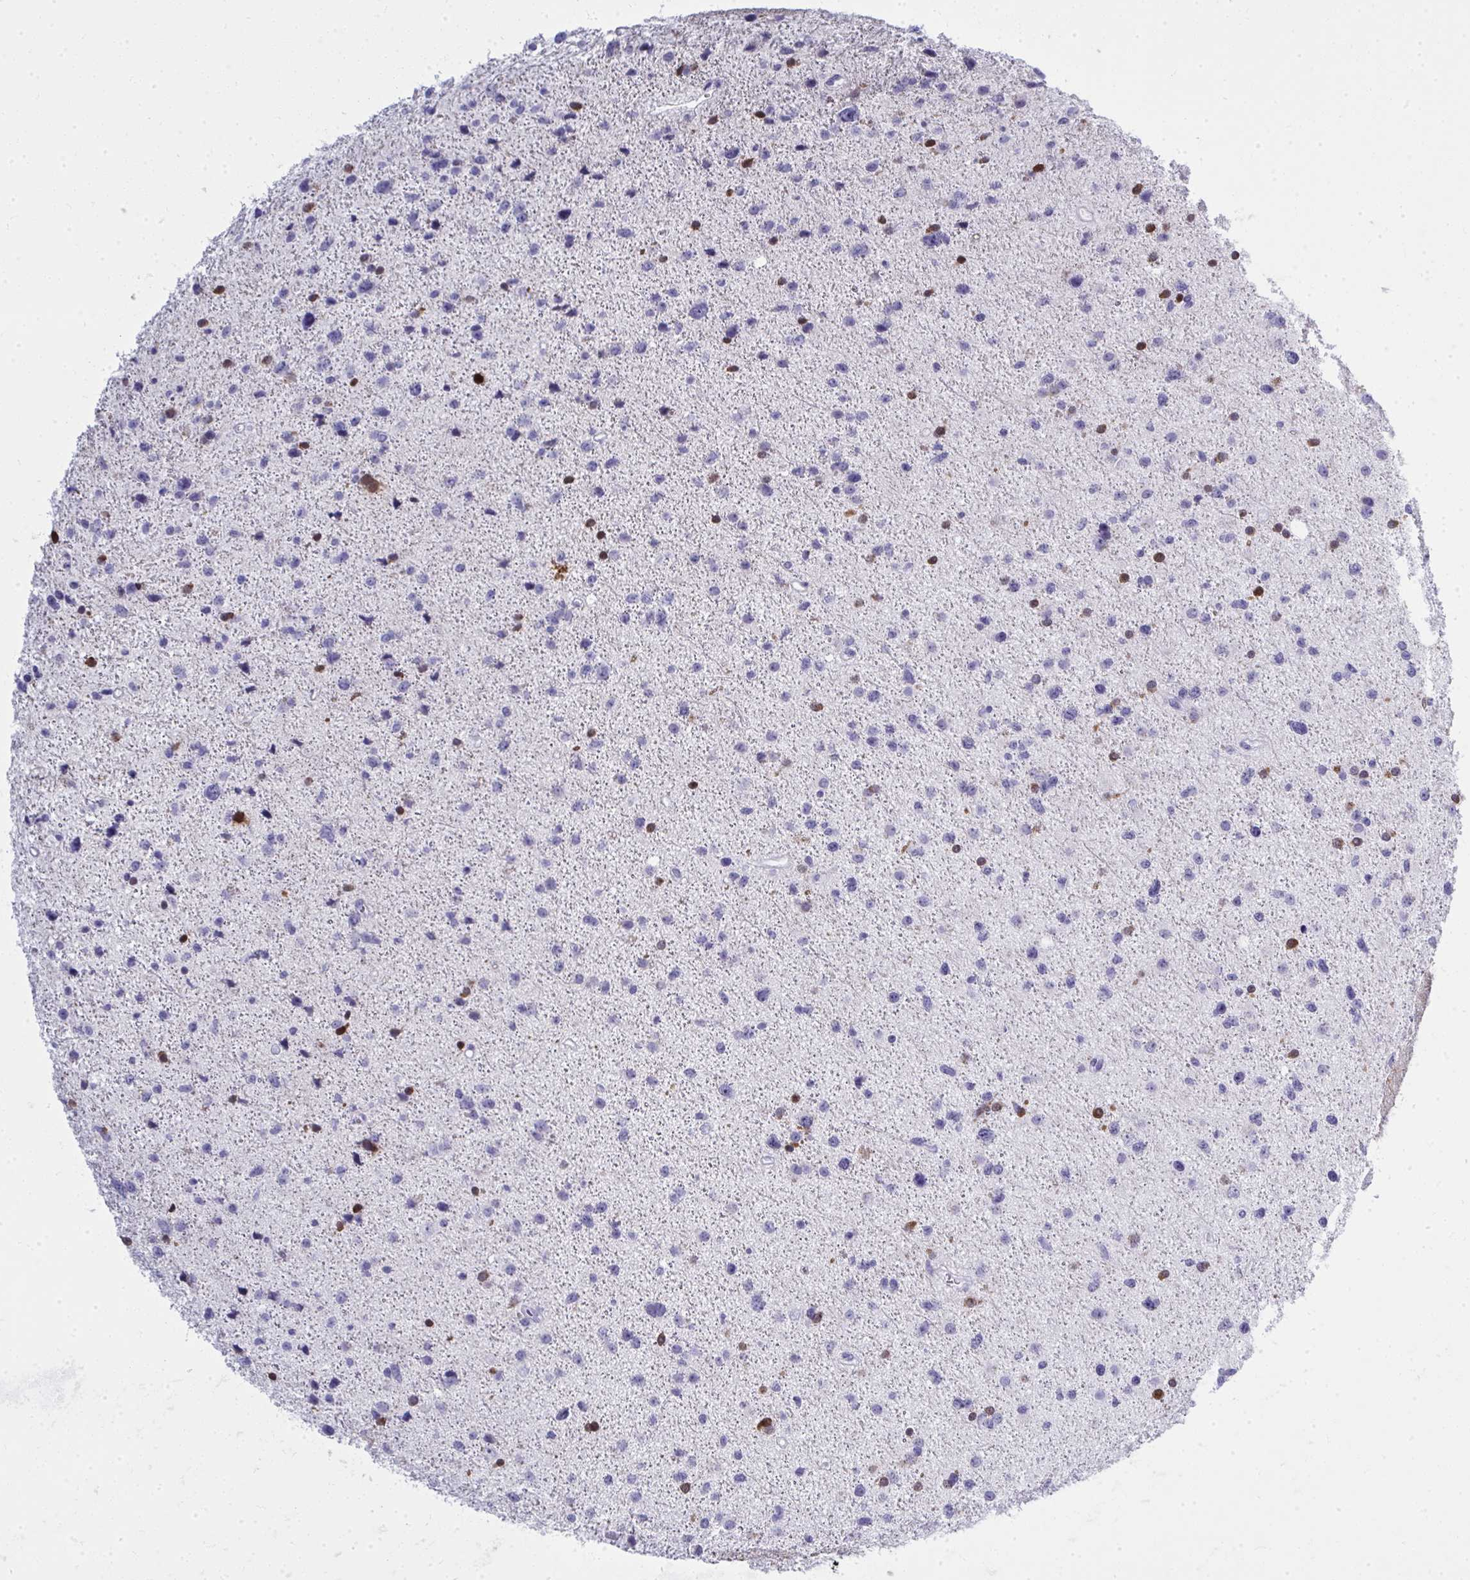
{"staining": {"intensity": "negative", "quantity": "none", "location": "none"}, "tissue": "glioma", "cell_type": "Tumor cells", "image_type": "cancer", "snomed": [{"axis": "morphology", "description": "Glioma, malignant, Low grade"}, {"axis": "topography", "description": "Brain"}], "caption": "This is an immunohistochemistry (IHC) micrograph of human glioma. There is no positivity in tumor cells.", "gene": "QDPR", "patient": {"sex": "female", "age": 55}}